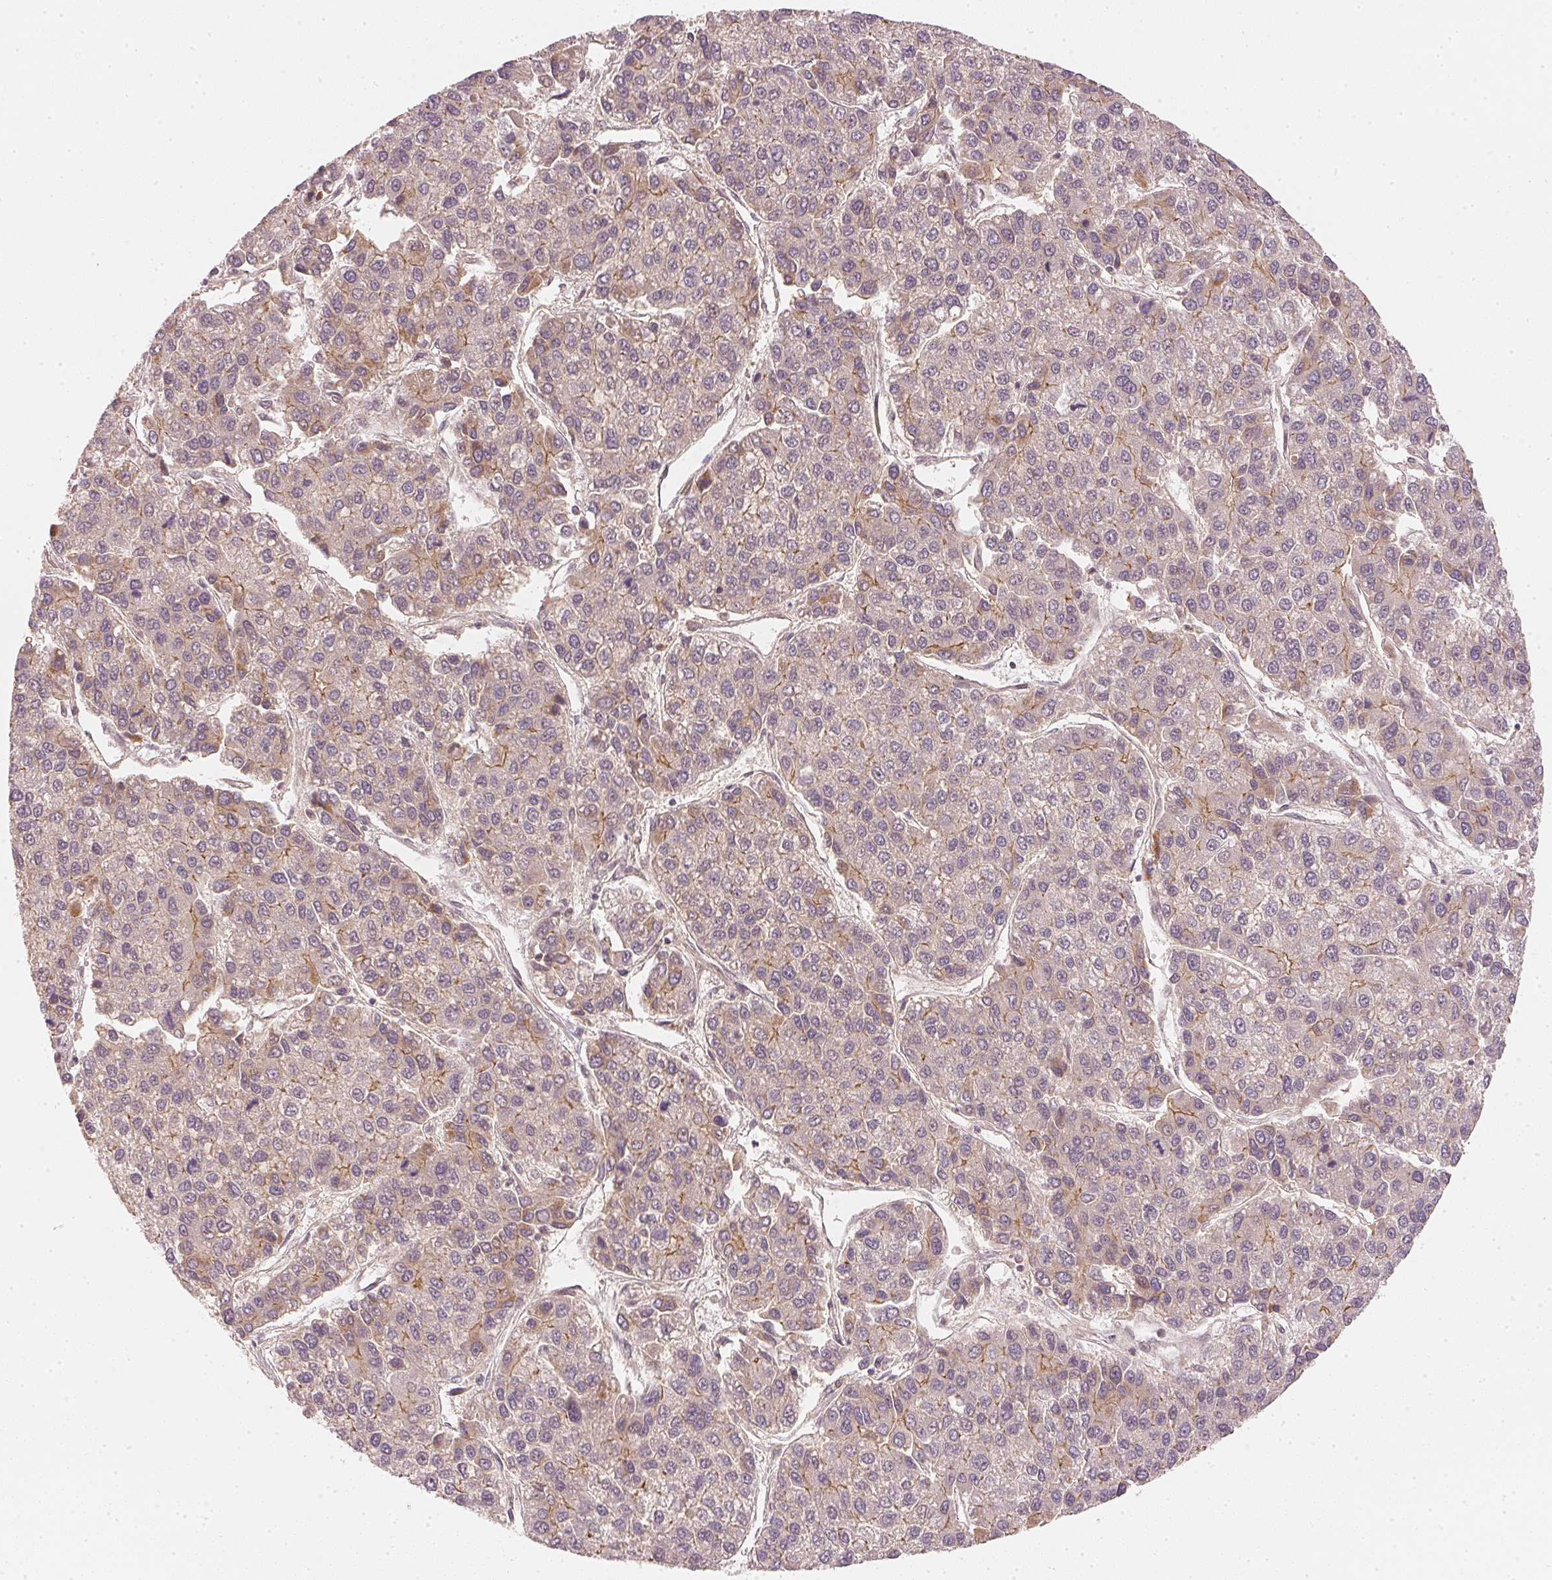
{"staining": {"intensity": "moderate", "quantity": "<25%", "location": "cytoplasmic/membranous"}, "tissue": "liver cancer", "cell_type": "Tumor cells", "image_type": "cancer", "snomed": [{"axis": "morphology", "description": "Carcinoma, Hepatocellular, NOS"}, {"axis": "topography", "description": "Liver"}], "caption": "A brown stain labels moderate cytoplasmic/membranous positivity of a protein in human liver hepatocellular carcinoma tumor cells.", "gene": "WDR54", "patient": {"sex": "female", "age": 66}}